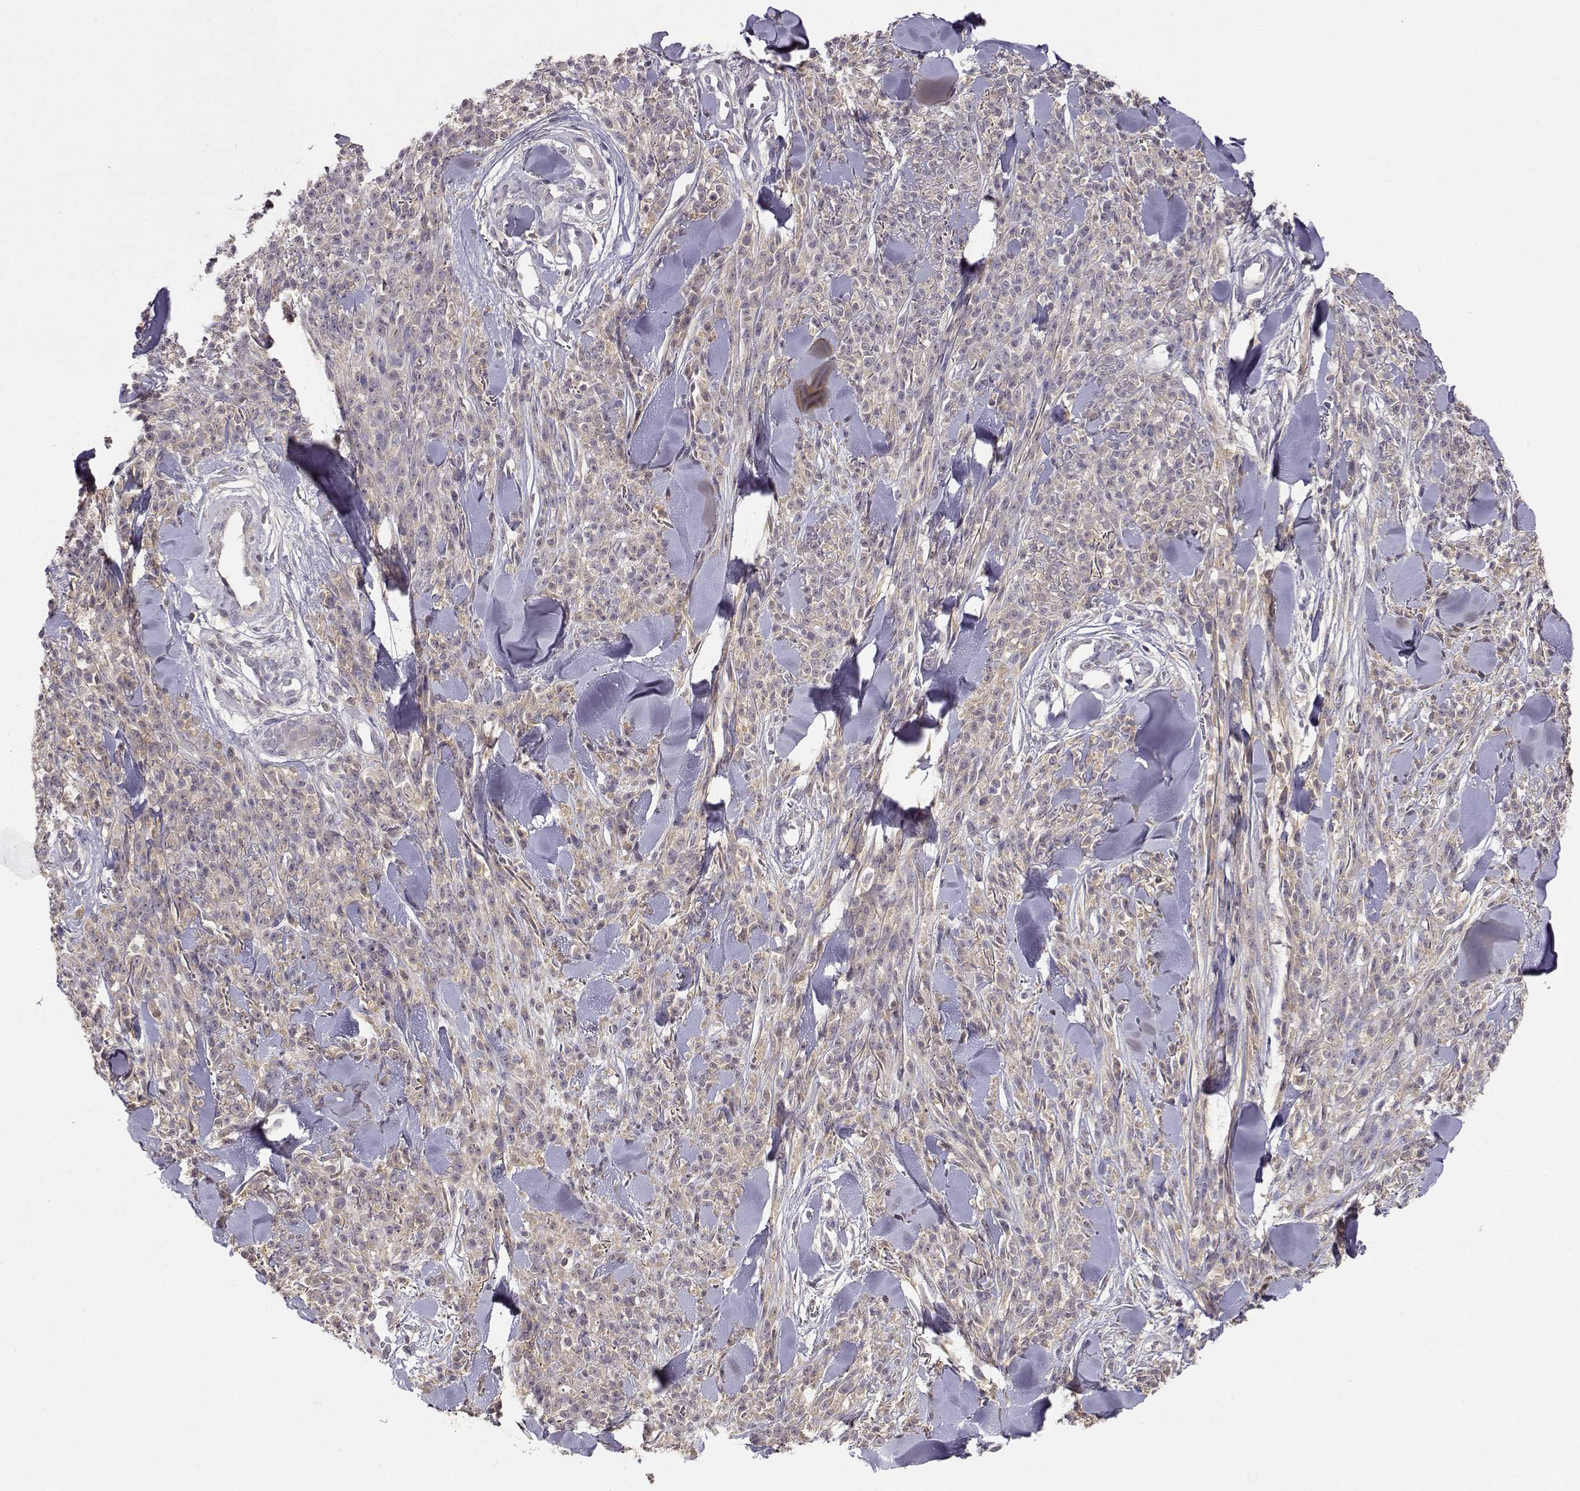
{"staining": {"intensity": "weak", "quantity": ">75%", "location": "cytoplasmic/membranous"}, "tissue": "melanoma", "cell_type": "Tumor cells", "image_type": "cancer", "snomed": [{"axis": "morphology", "description": "Malignant melanoma, NOS"}, {"axis": "topography", "description": "Skin"}, {"axis": "topography", "description": "Skin of trunk"}], "caption": "Tumor cells reveal weak cytoplasmic/membranous staining in approximately >75% of cells in malignant melanoma.", "gene": "TACR1", "patient": {"sex": "male", "age": 74}}